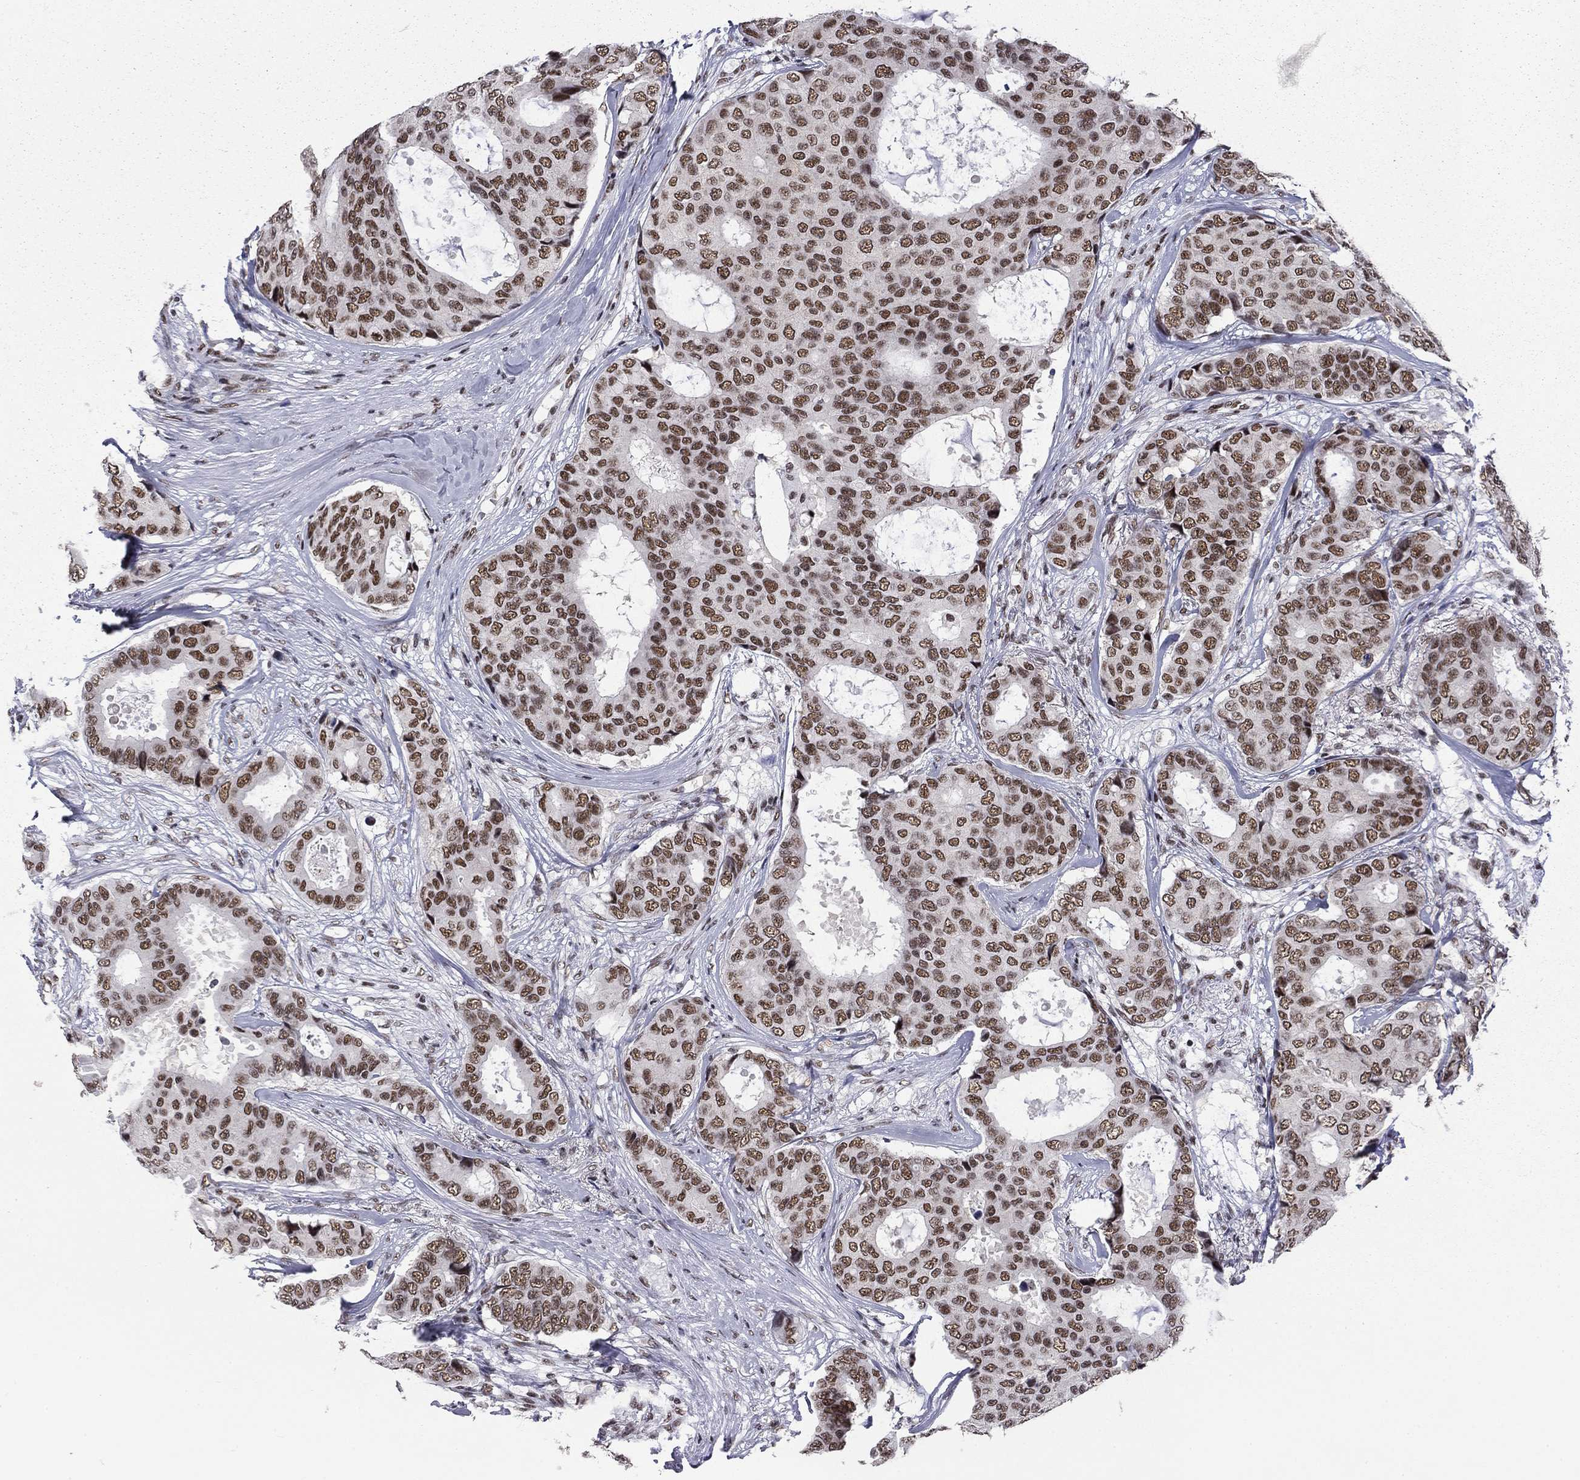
{"staining": {"intensity": "moderate", "quantity": "25%-75%", "location": "nuclear"}, "tissue": "breast cancer", "cell_type": "Tumor cells", "image_type": "cancer", "snomed": [{"axis": "morphology", "description": "Duct carcinoma"}, {"axis": "topography", "description": "Breast"}], "caption": "Protein staining reveals moderate nuclear staining in approximately 25%-75% of tumor cells in infiltrating ductal carcinoma (breast). The protein is shown in brown color, while the nuclei are stained blue.", "gene": "ETV5", "patient": {"sex": "female", "age": 75}}